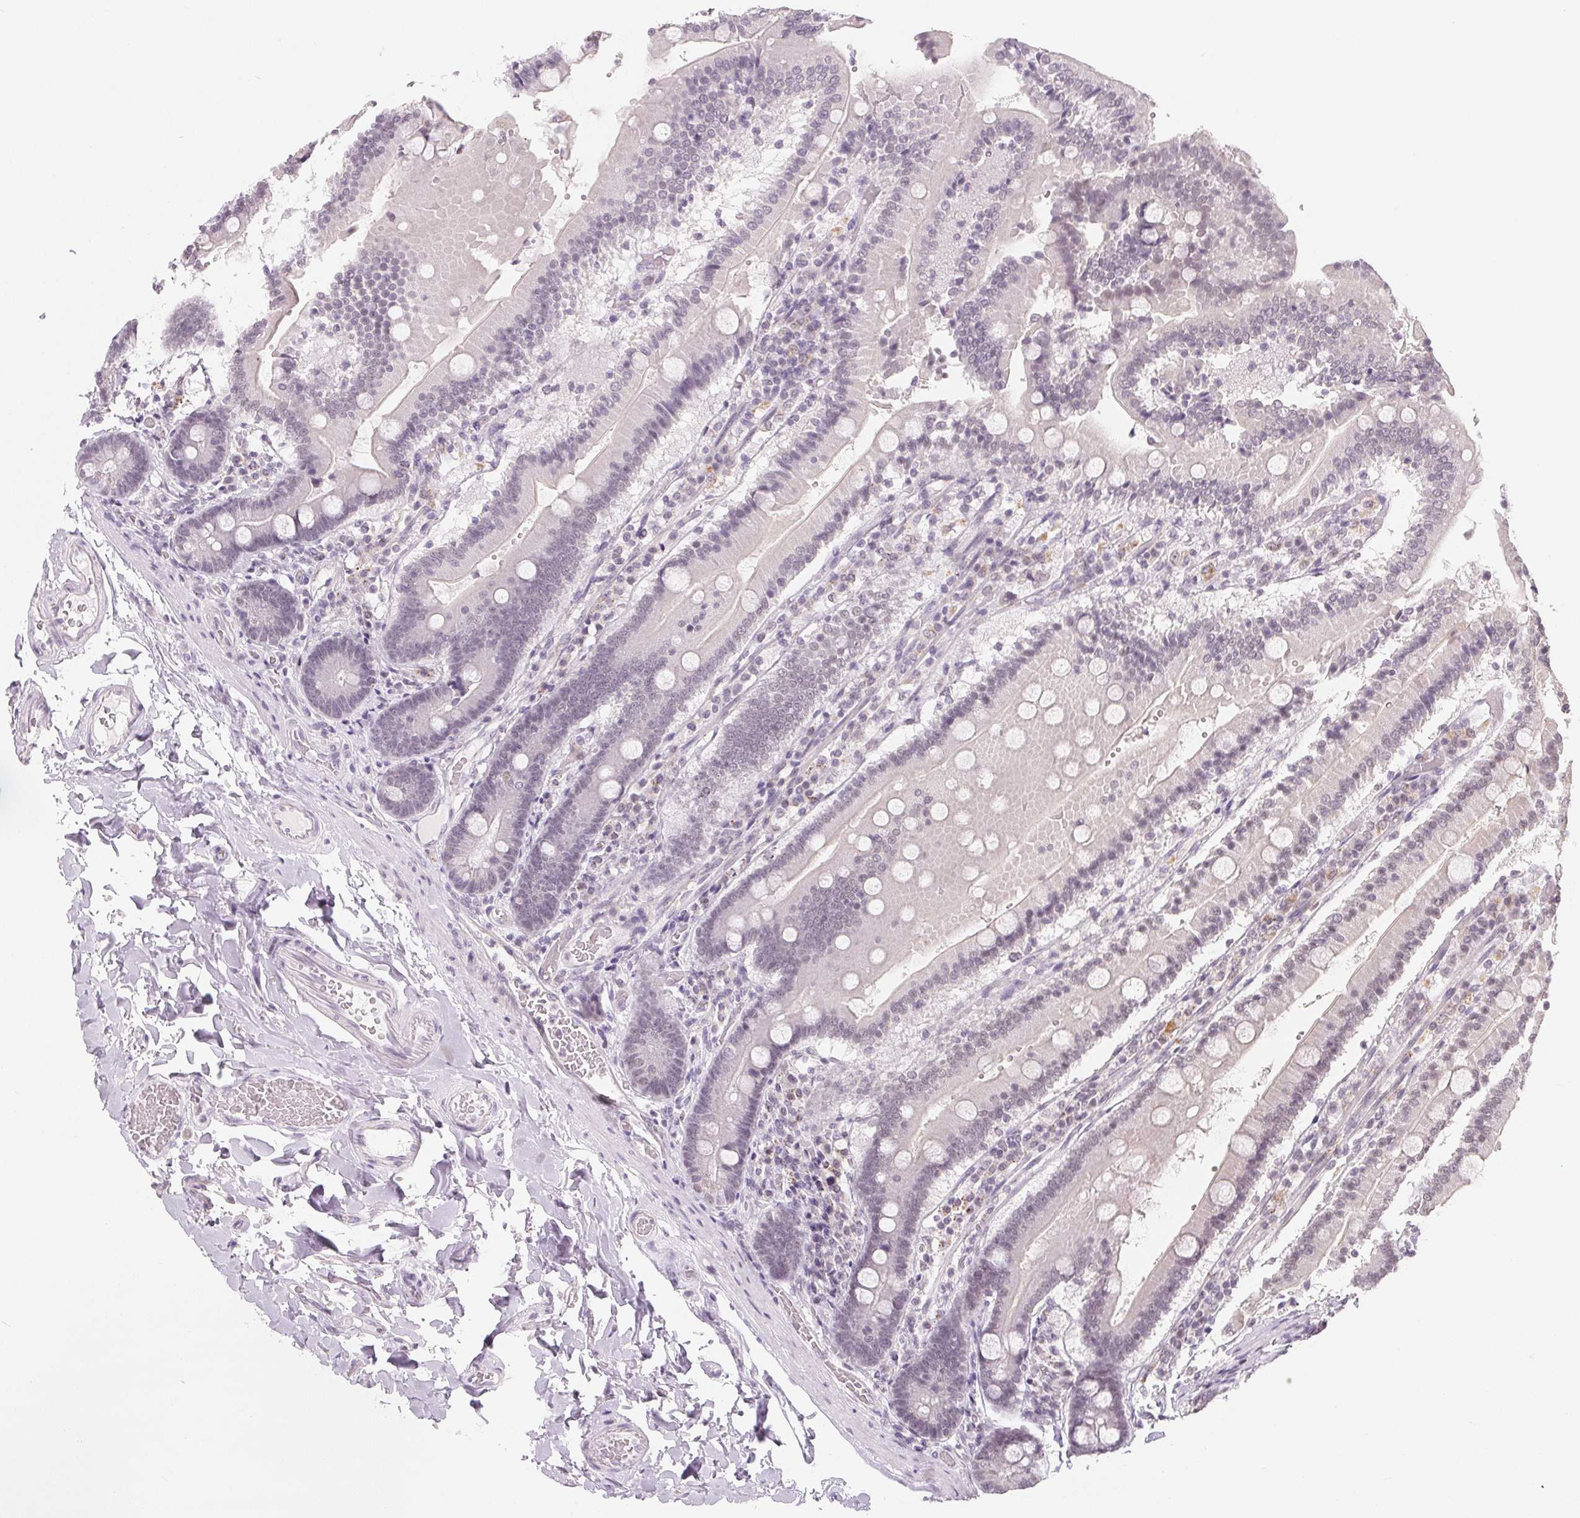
{"staining": {"intensity": "weak", "quantity": "25%-75%", "location": "nuclear"}, "tissue": "duodenum", "cell_type": "Glandular cells", "image_type": "normal", "snomed": [{"axis": "morphology", "description": "Normal tissue, NOS"}, {"axis": "topography", "description": "Duodenum"}], "caption": "Duodenum was stained to show a protein in brown. There is low levels of weak nuclear positivity in about 25%-75% of glandular cells. The staining is performed using DAB (3,3'-diaminobenzidine) brown chromogen to label protein expression. The nuclei are counter-stained blue using hematoxylin.", "gene": "NXF3", "patient": {"sex": "female", "age": 62}}